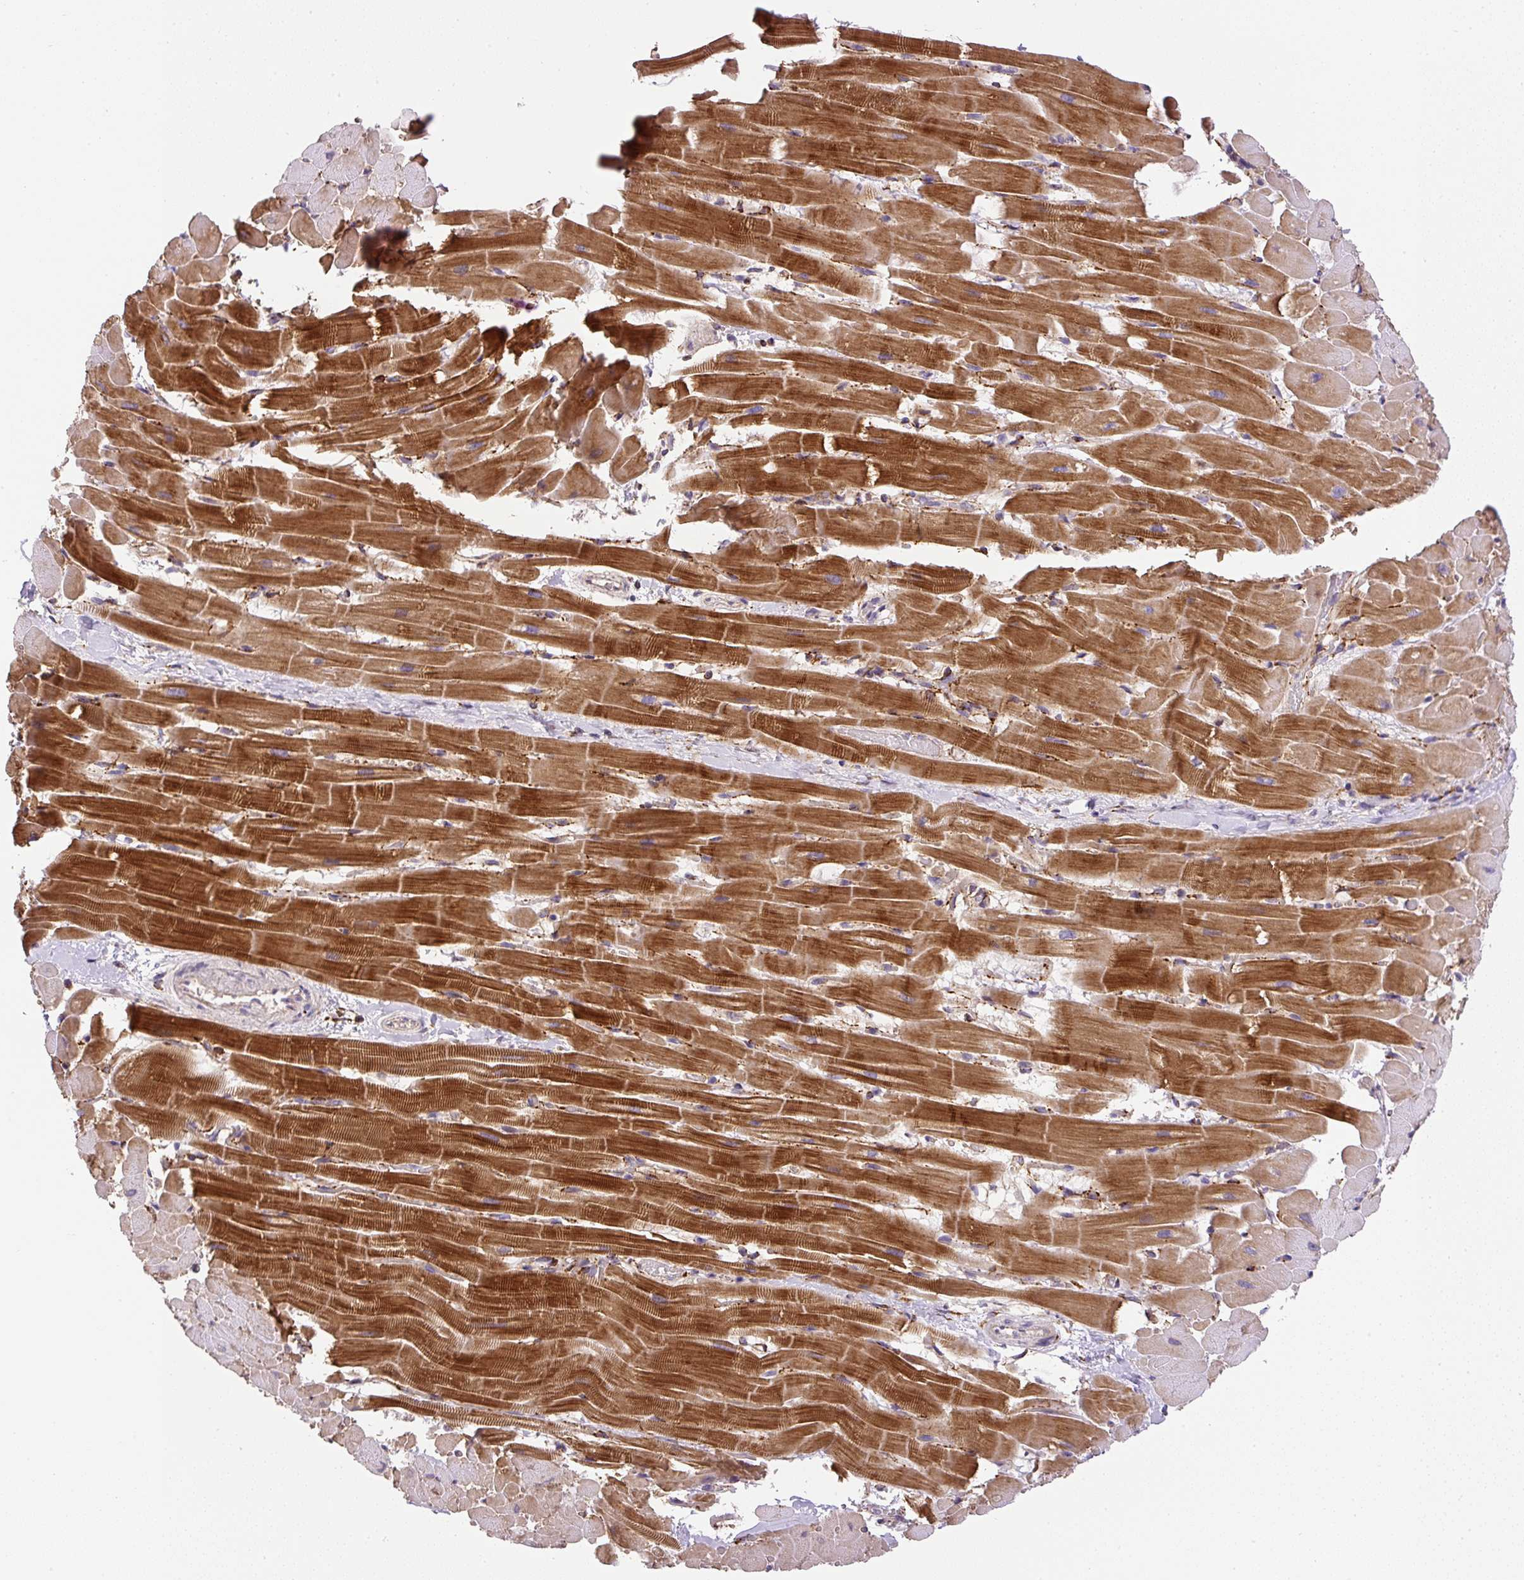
{"staining": {"intensity": "strong", "quantity": ">75%", "location": "cytoplasmic/membranous"}, "tissue": "heart muscle", "cell_type": "Cardiomyocytes", "image_type": "normal", "snomed": [{"axis": "morphology", "description": "Normal tissue, NOS"}, {"axis": "topography", "description": "Heart"}], "caption": "A high-resolution image shows IHC staining of benign heart muscle, which exhibits strong cytoplasmic/membranous positivity in about >75% of cardiomyocytes. (Stains: DAB in brown, nuclei in blue, Microscopy: brightfield microscopy at high magnification).", "gene": "RNF170", "patient": {"sex": "male", "age": 37}}